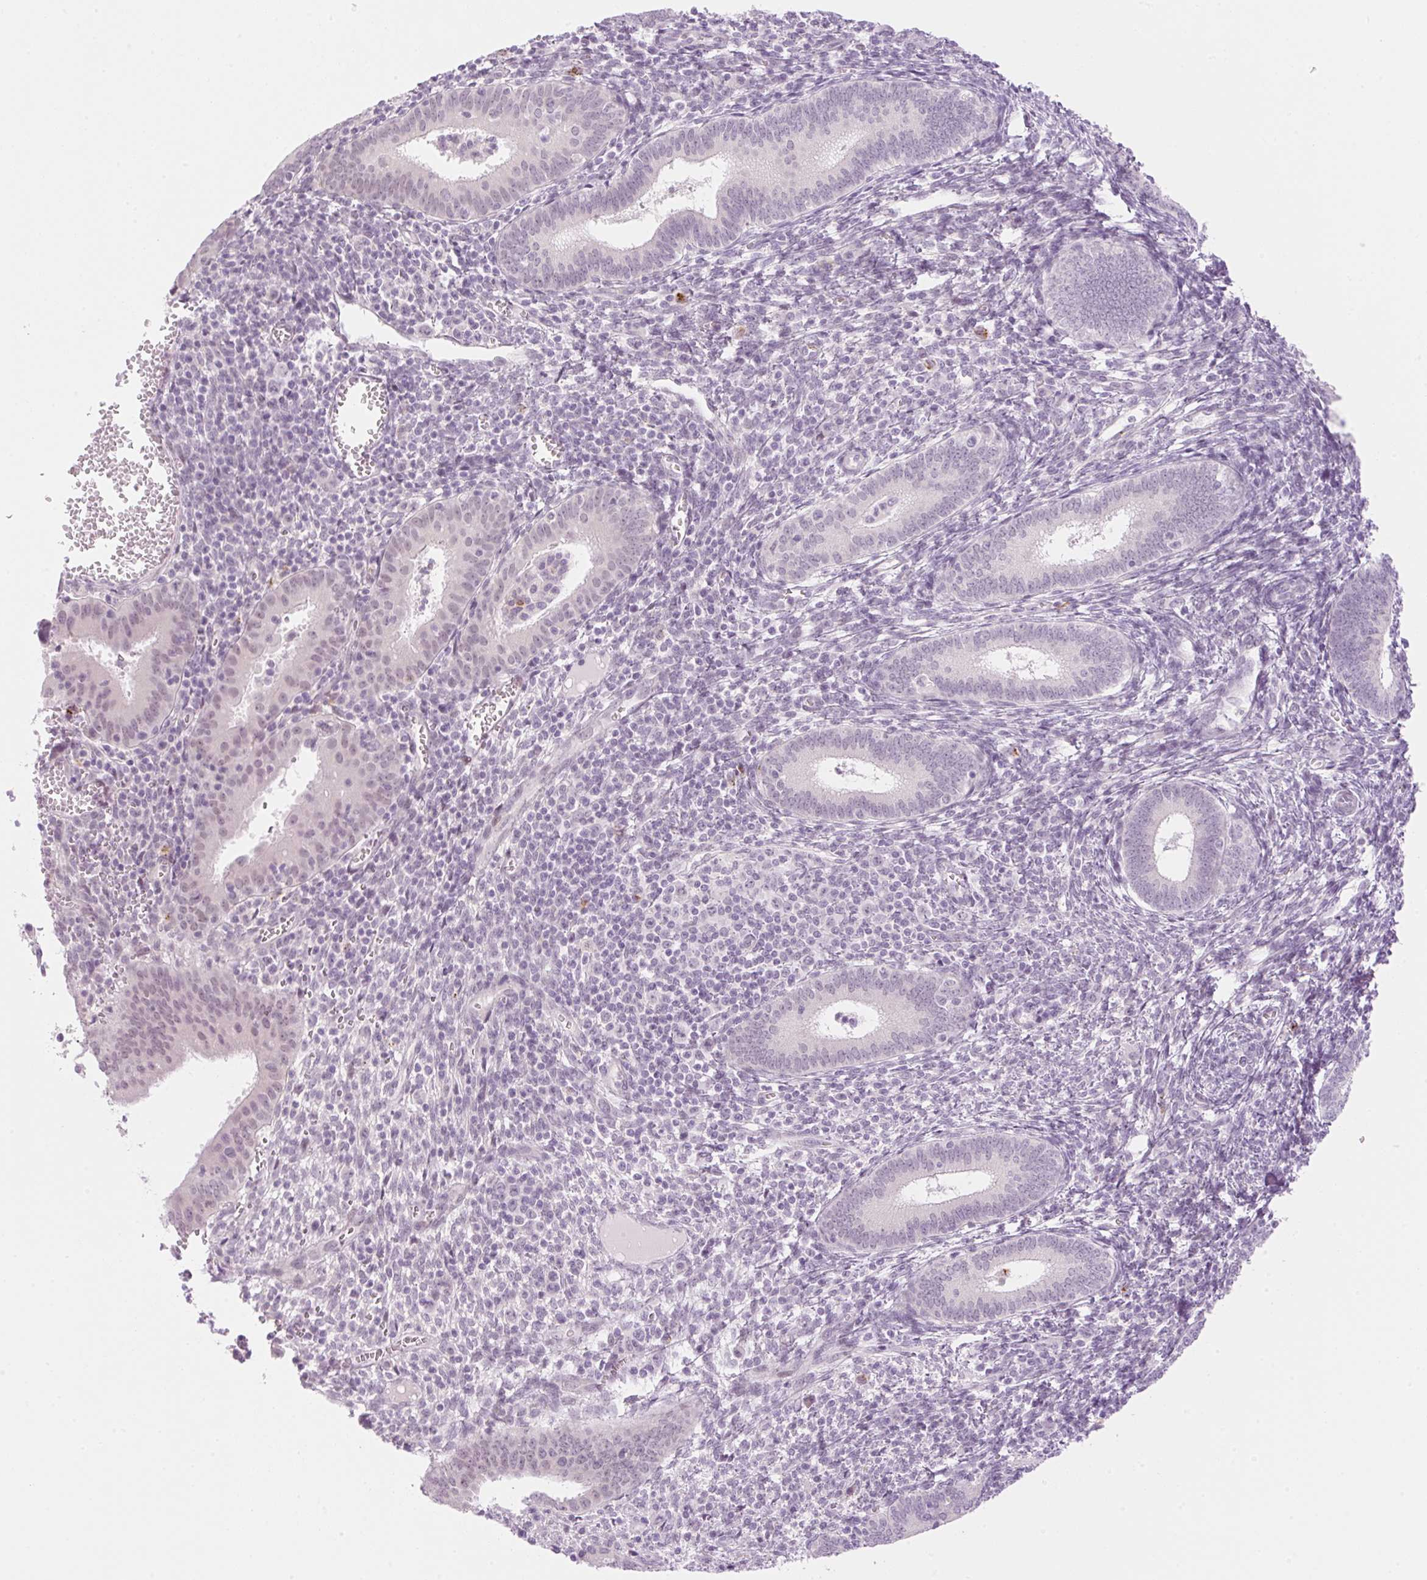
{"staining": {"intensity": "negative", "quantity": "none", "location": "none"}, "tissue": "endometrium", "cell_type": "Cells in endometrial stroma", "image_type": "normal", "snomed": [{"axis": "morphology", "description": "Normal tissue, NOS"}, {"axis": "topography", "description": "Endometrium"}], "caption": "IHC image of benign endometrium: endometrium stained with DAB demonstrates no significant protein positivity in cells in endometrial stroma.", "gene": "SPRYD4", "patient": {"sex": "female", "age": 41}}